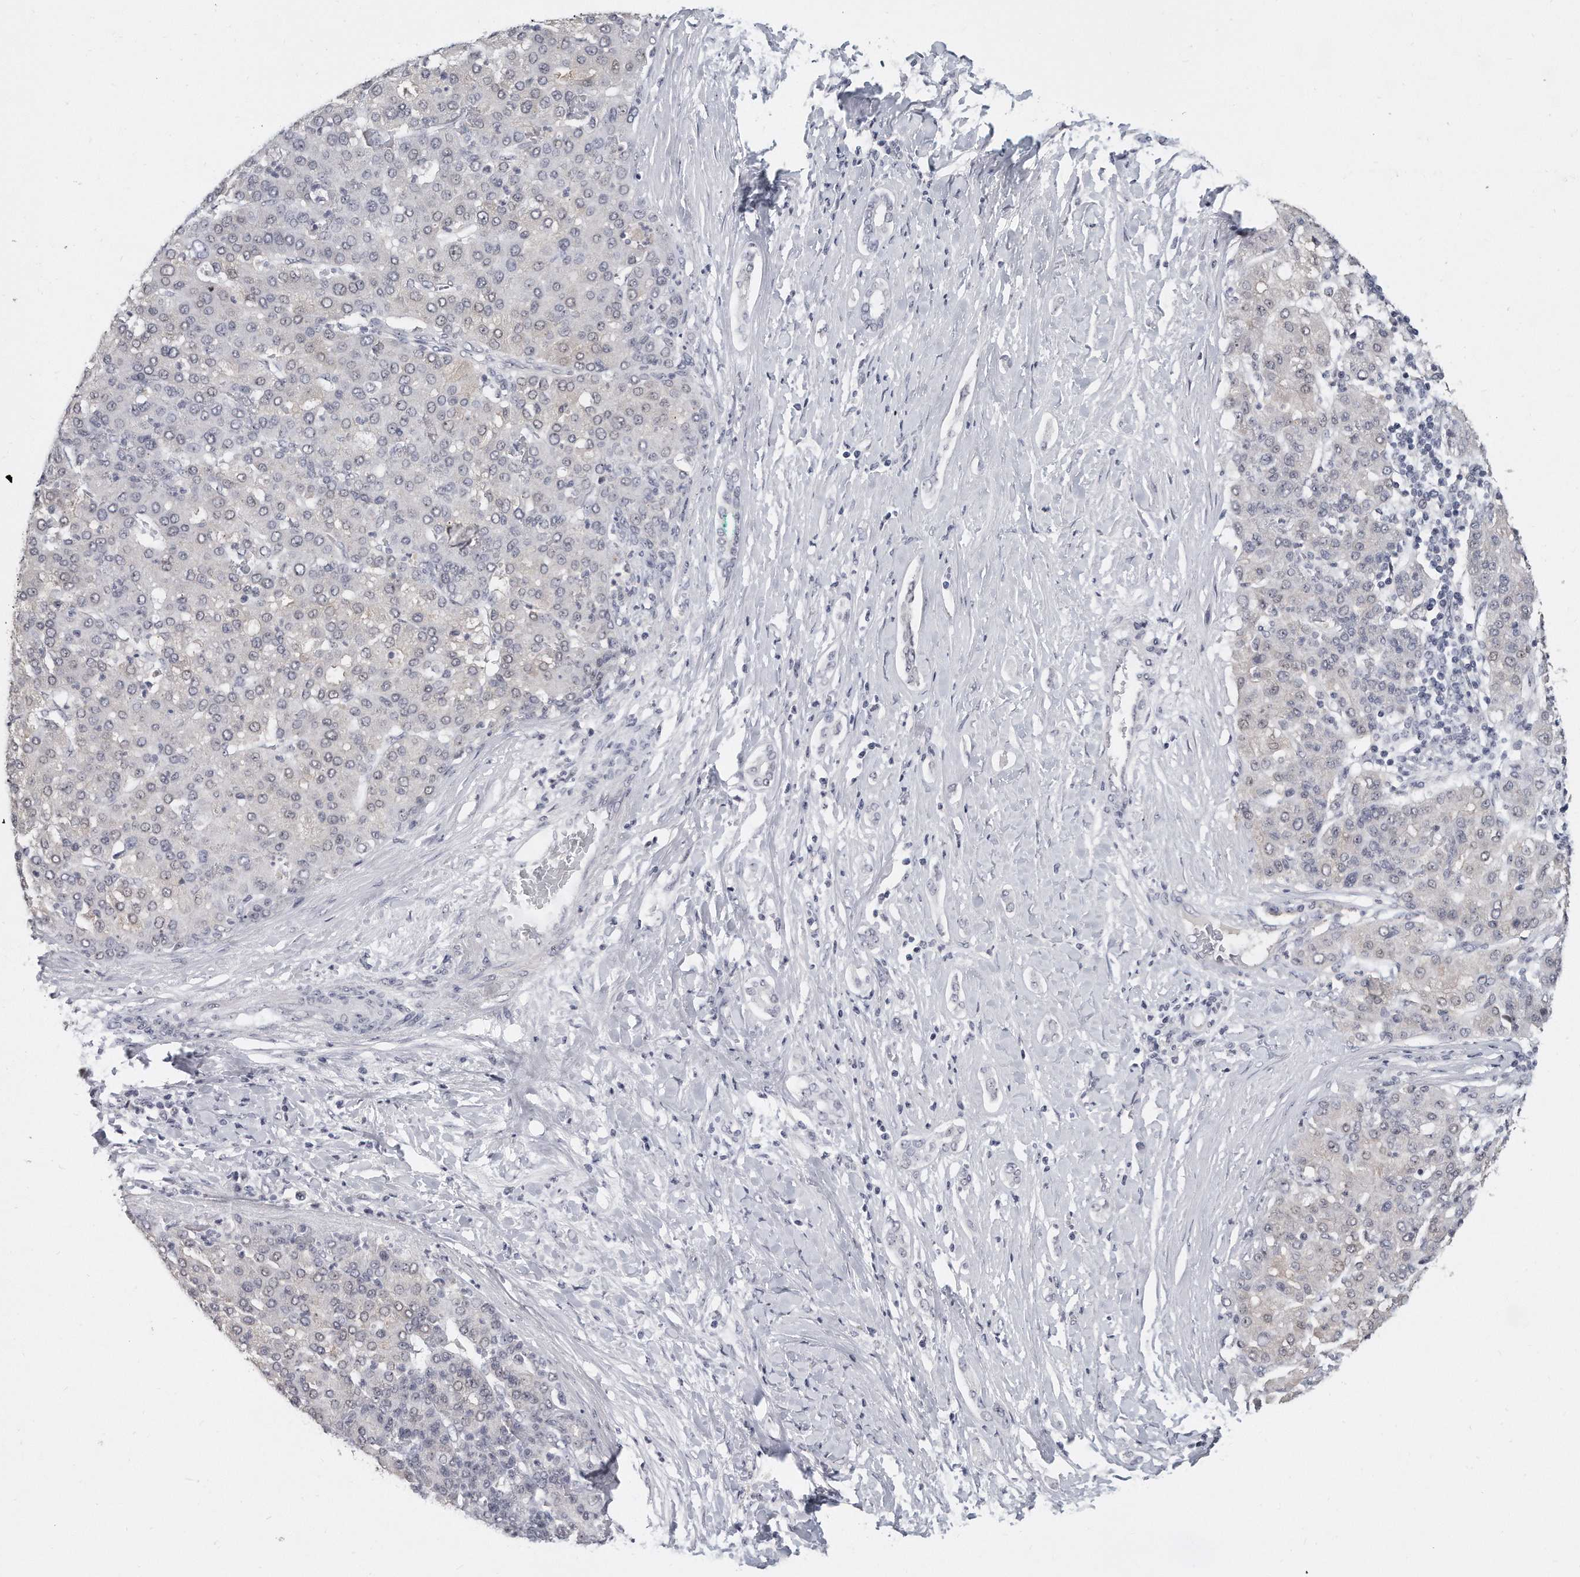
{"staining": {"intensity": "negative", "quantity": "none", "location": "none"}, "tissue": "liver cancer", "cell_type": "Tumor cells", "image_type": "cancer", "snomed": [{"axis": "morphology", "description": "Carcinoma, Hepatocellular, NOS"}, {"axis": "topography", "description": "Liver"}], "caption": "Immunohistochemical staining of hepatocellular carcinoma (liver) reveals no significant staining in tumor cells. (DAB (3,3'-diaminobenzidine) immunohistochemistry (IHC) visualized using brightfield microscopy, high magnification).", "gene": "TFCP2L1", "patient": {"sex": "male", "age": 65}}